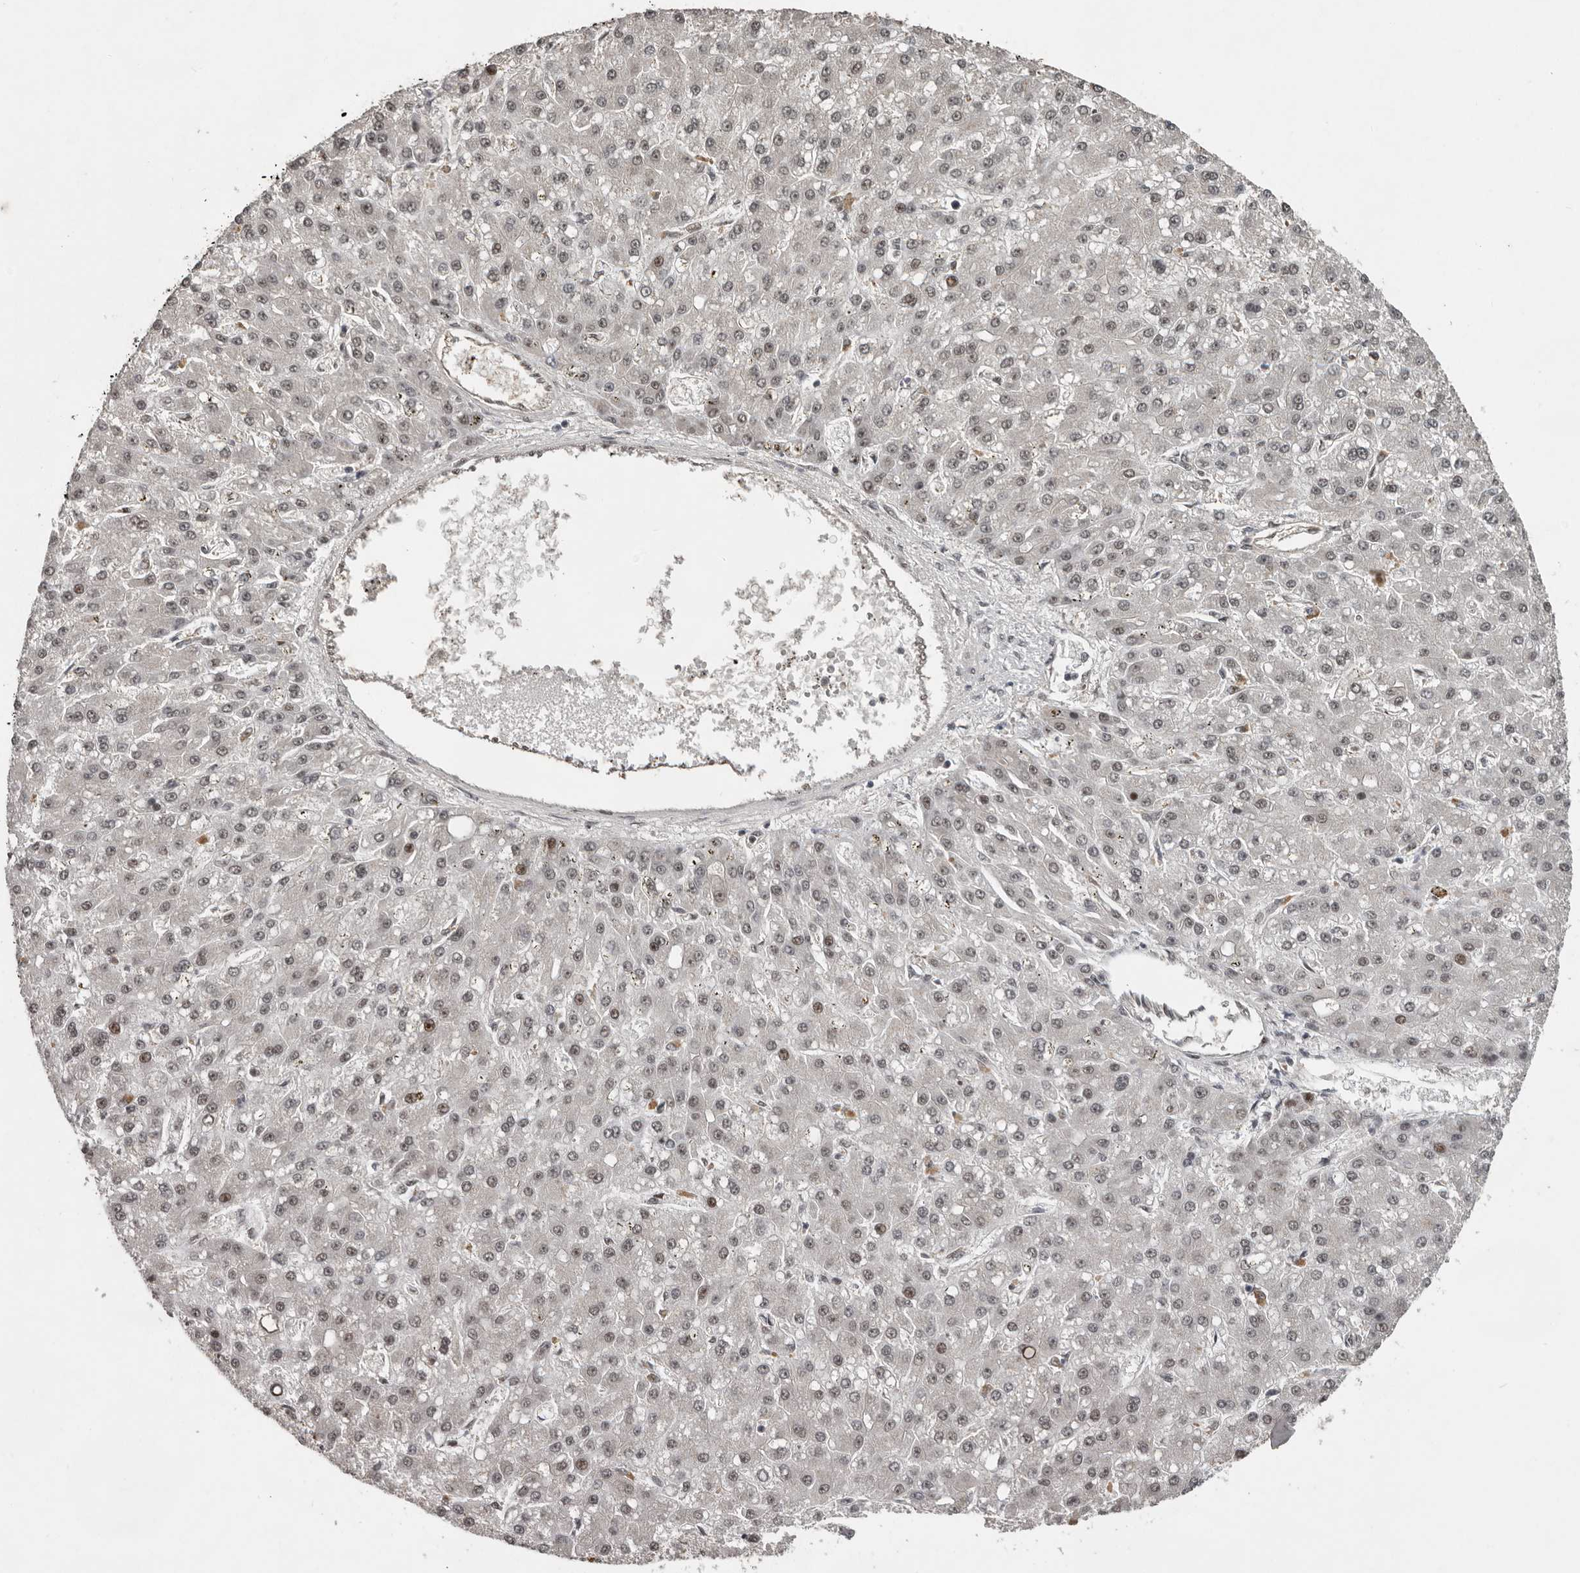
{"staining": {"intensity": "weak", "quantity": "<25%", "location": "nuclear"}, "tissue": "liver cancer", "cell_type": "Tumor cells", "image_type": "cancer", "snomed": [{"axis": "morphology", "description": "Carcinoma, Hepatocellular, NOS"}, {"axis": "topography", "description": "Liver"}], "caption": "This photomicrograph is of liver hepatocellular carcinoma stained with immunohistochemistry (IHC) to label a protein in brown with the nuclei are counter-stained blue. There is no positivity in tumor cells.", "gene": "CDC27", "patient": {"sex": "male", "age": 67}}